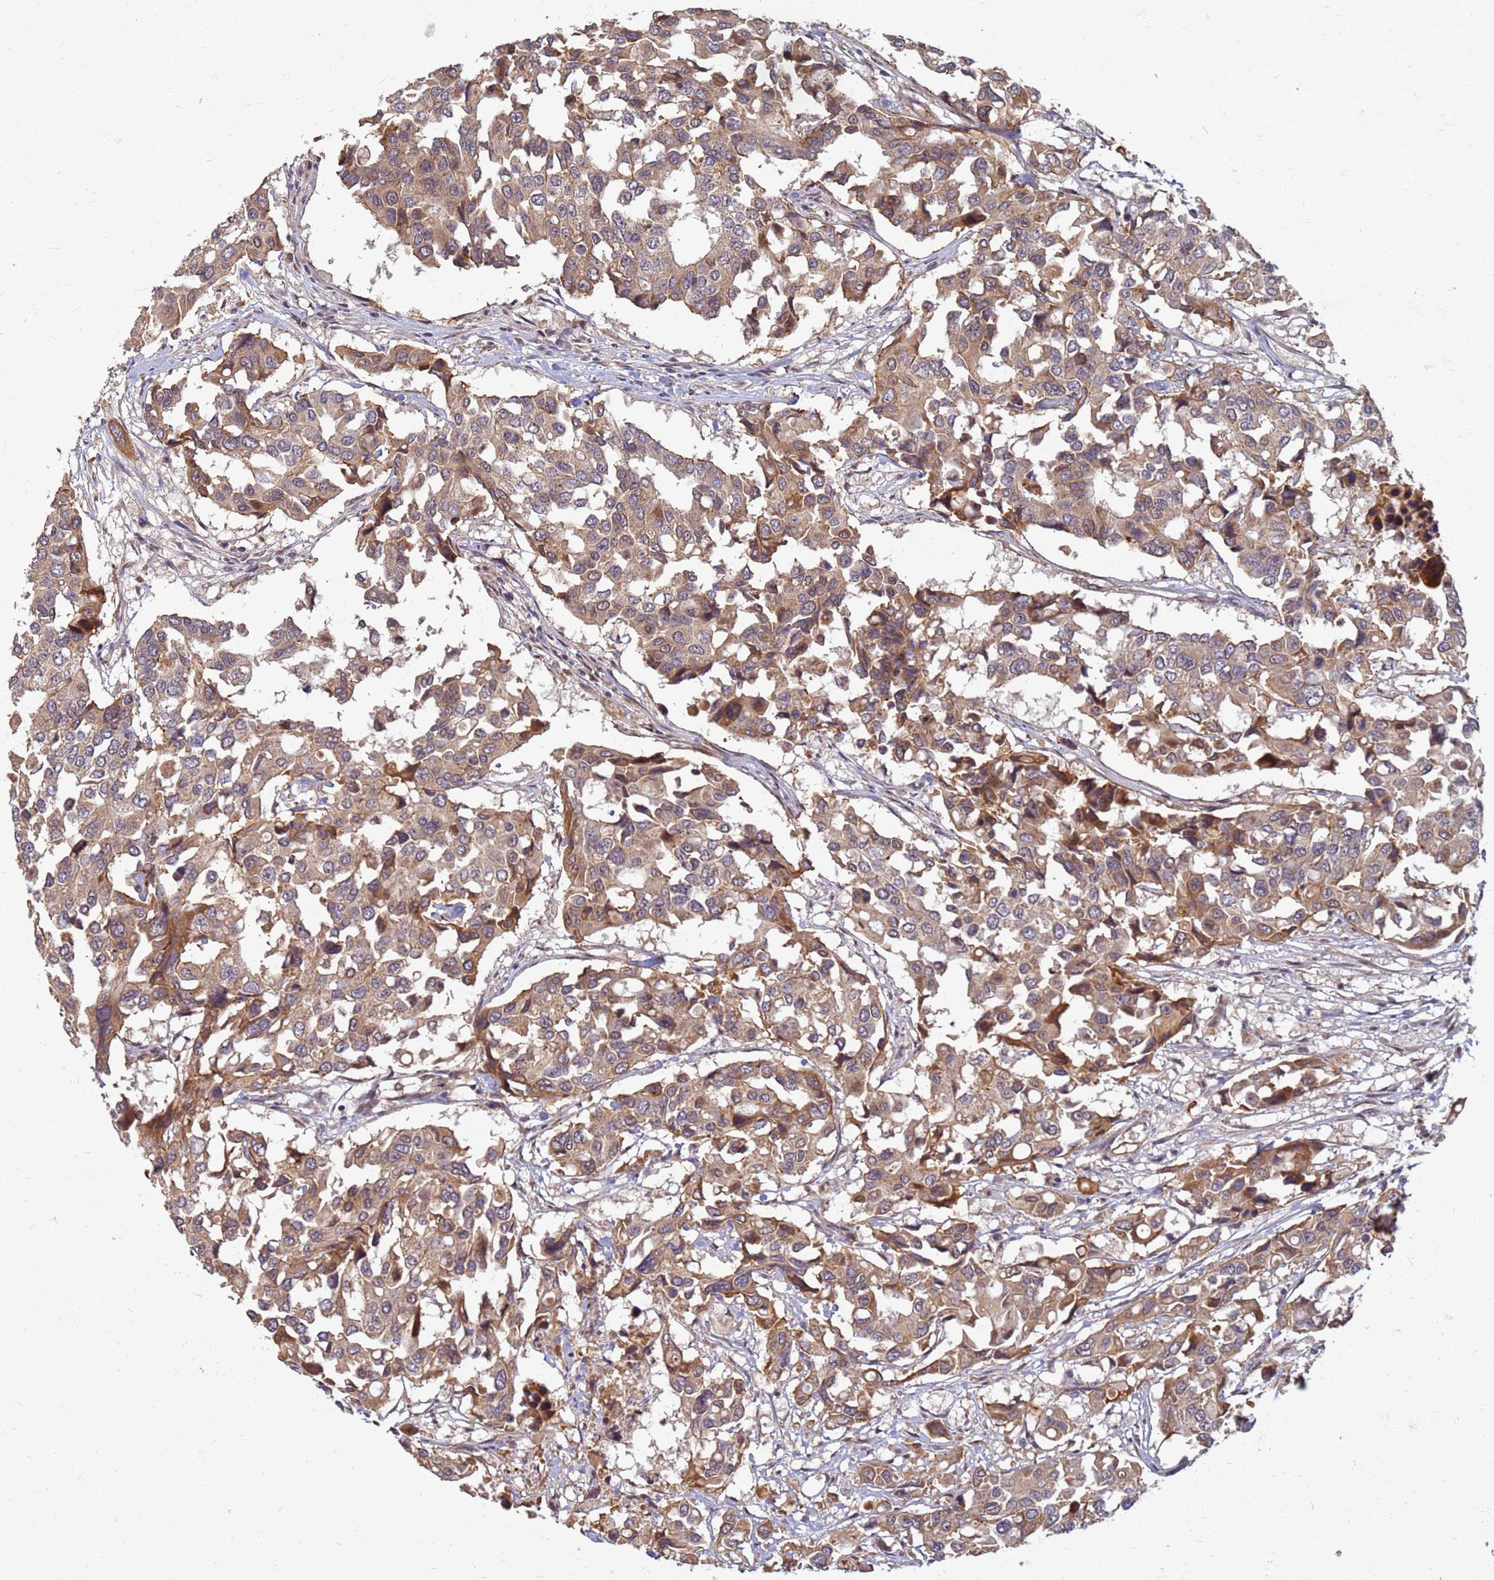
{"staining": {"intensity": "moderate", "quantity": ">75%", "location": "cytoplasmic/membranous"}, "tissue": "colorectal cancer", "cell_type": "Tumor cells", "image_type": "cancer", "snomed": [{"axis": "morphology", "description": "Adenocarcinoma, NOS"}, {"axis": "topography", "description": "Colon"}], "caption": "This histopathology image reveals immunohistochemistry (IHC) staining of human colorectal adenocarcinoma, with medium moderate cytoplasmic/membranous staining in approximately >75% of tumor cells.", "gene": "ITGB4", "patient": {"sex": "male", "age": 77}}